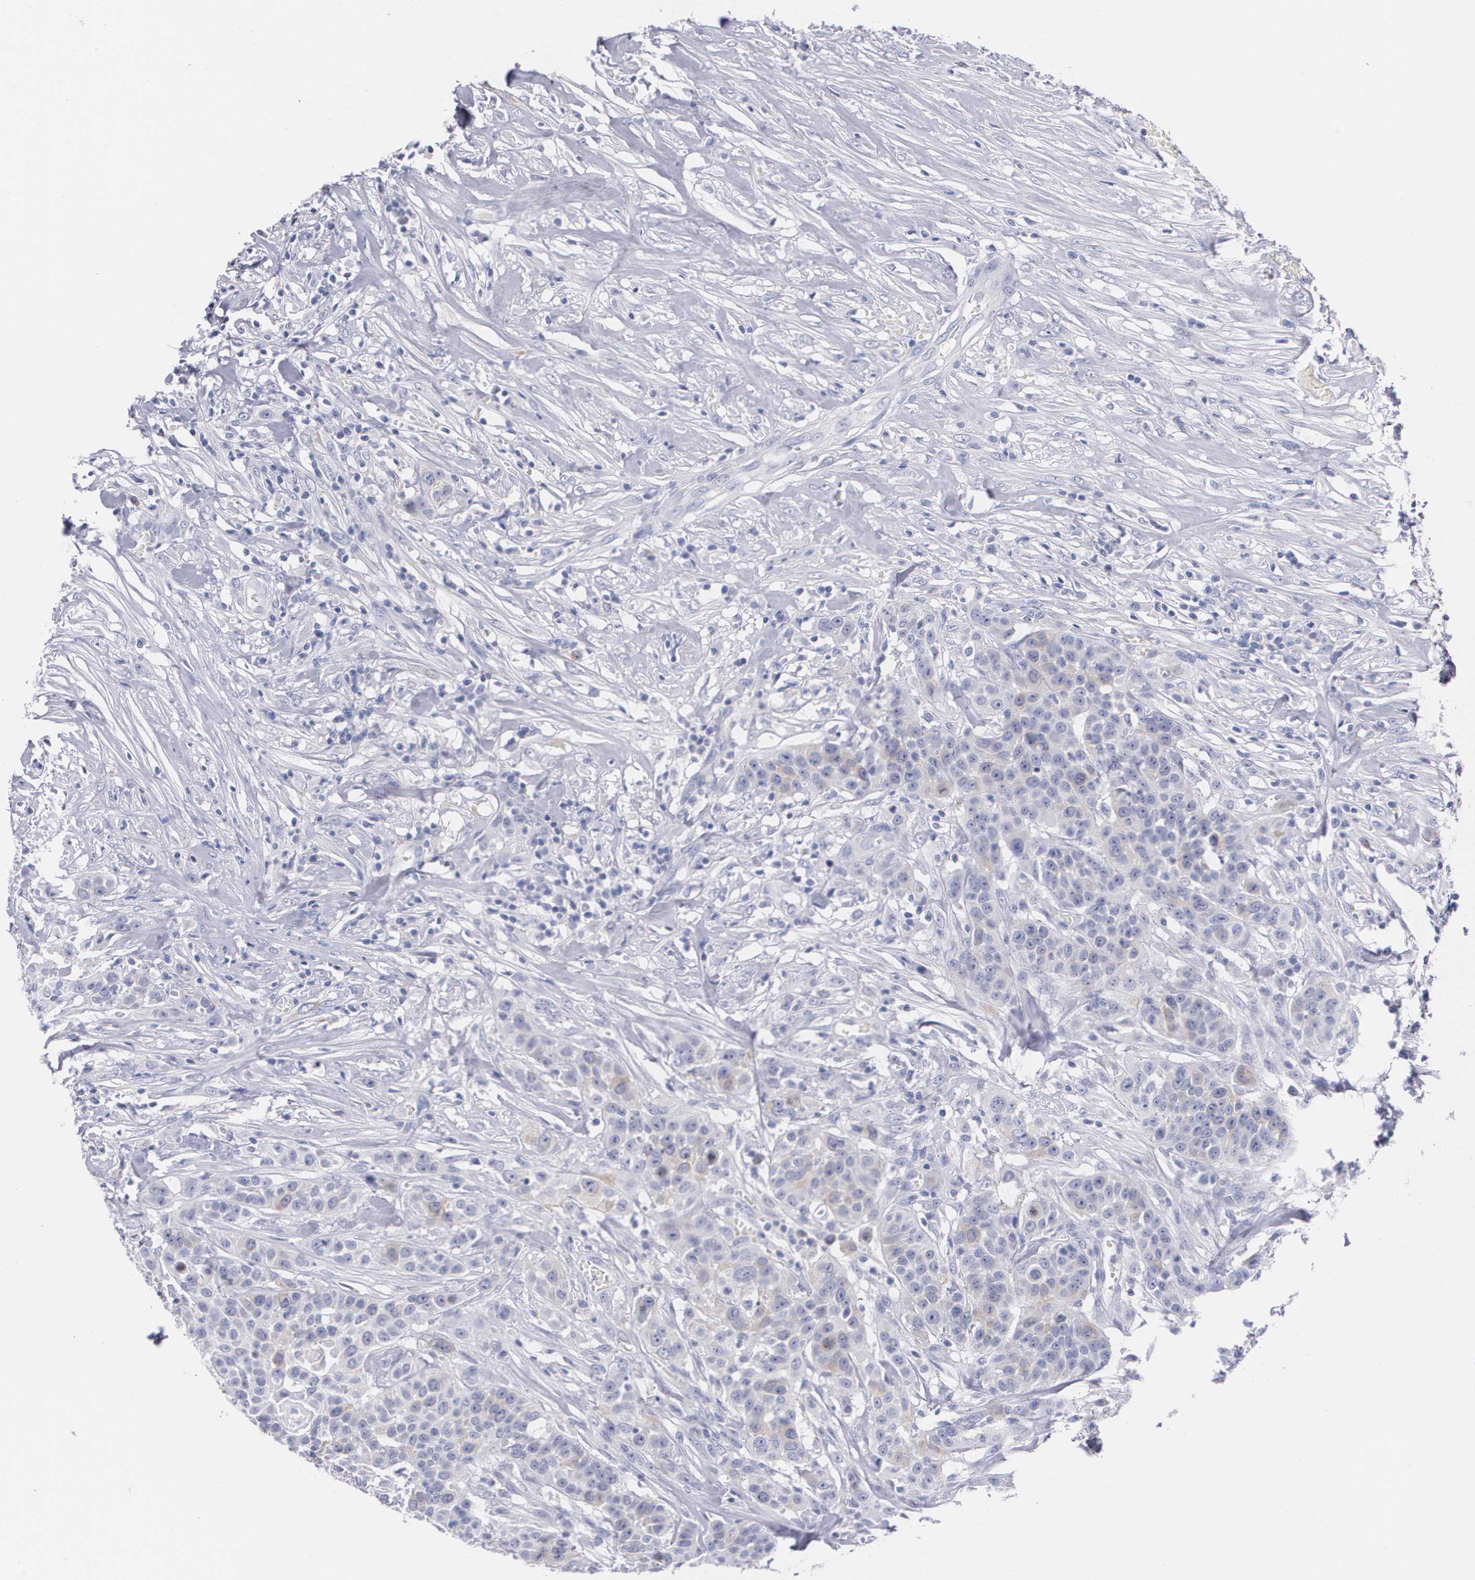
{"staining": {"intensity": "weak", "quantity": "<25%", "location": "cytoplasmic/membranous"}, "tissue": "urothelial cancer", "cell_type": "Tumor cells", "image_type": "cancer", "snomed": [{"axis": "morphology", "description": "Urothelial carcinoma, High grade"}, {"axis": "topography", "description": "Urinary bladder"}], "caption": "The histopathology image exhibits no staining of tumor cells in urothelial carcinoma (high-grade).", "gene": "HMMR", "patient": {"sex": "male", "age": 74}}